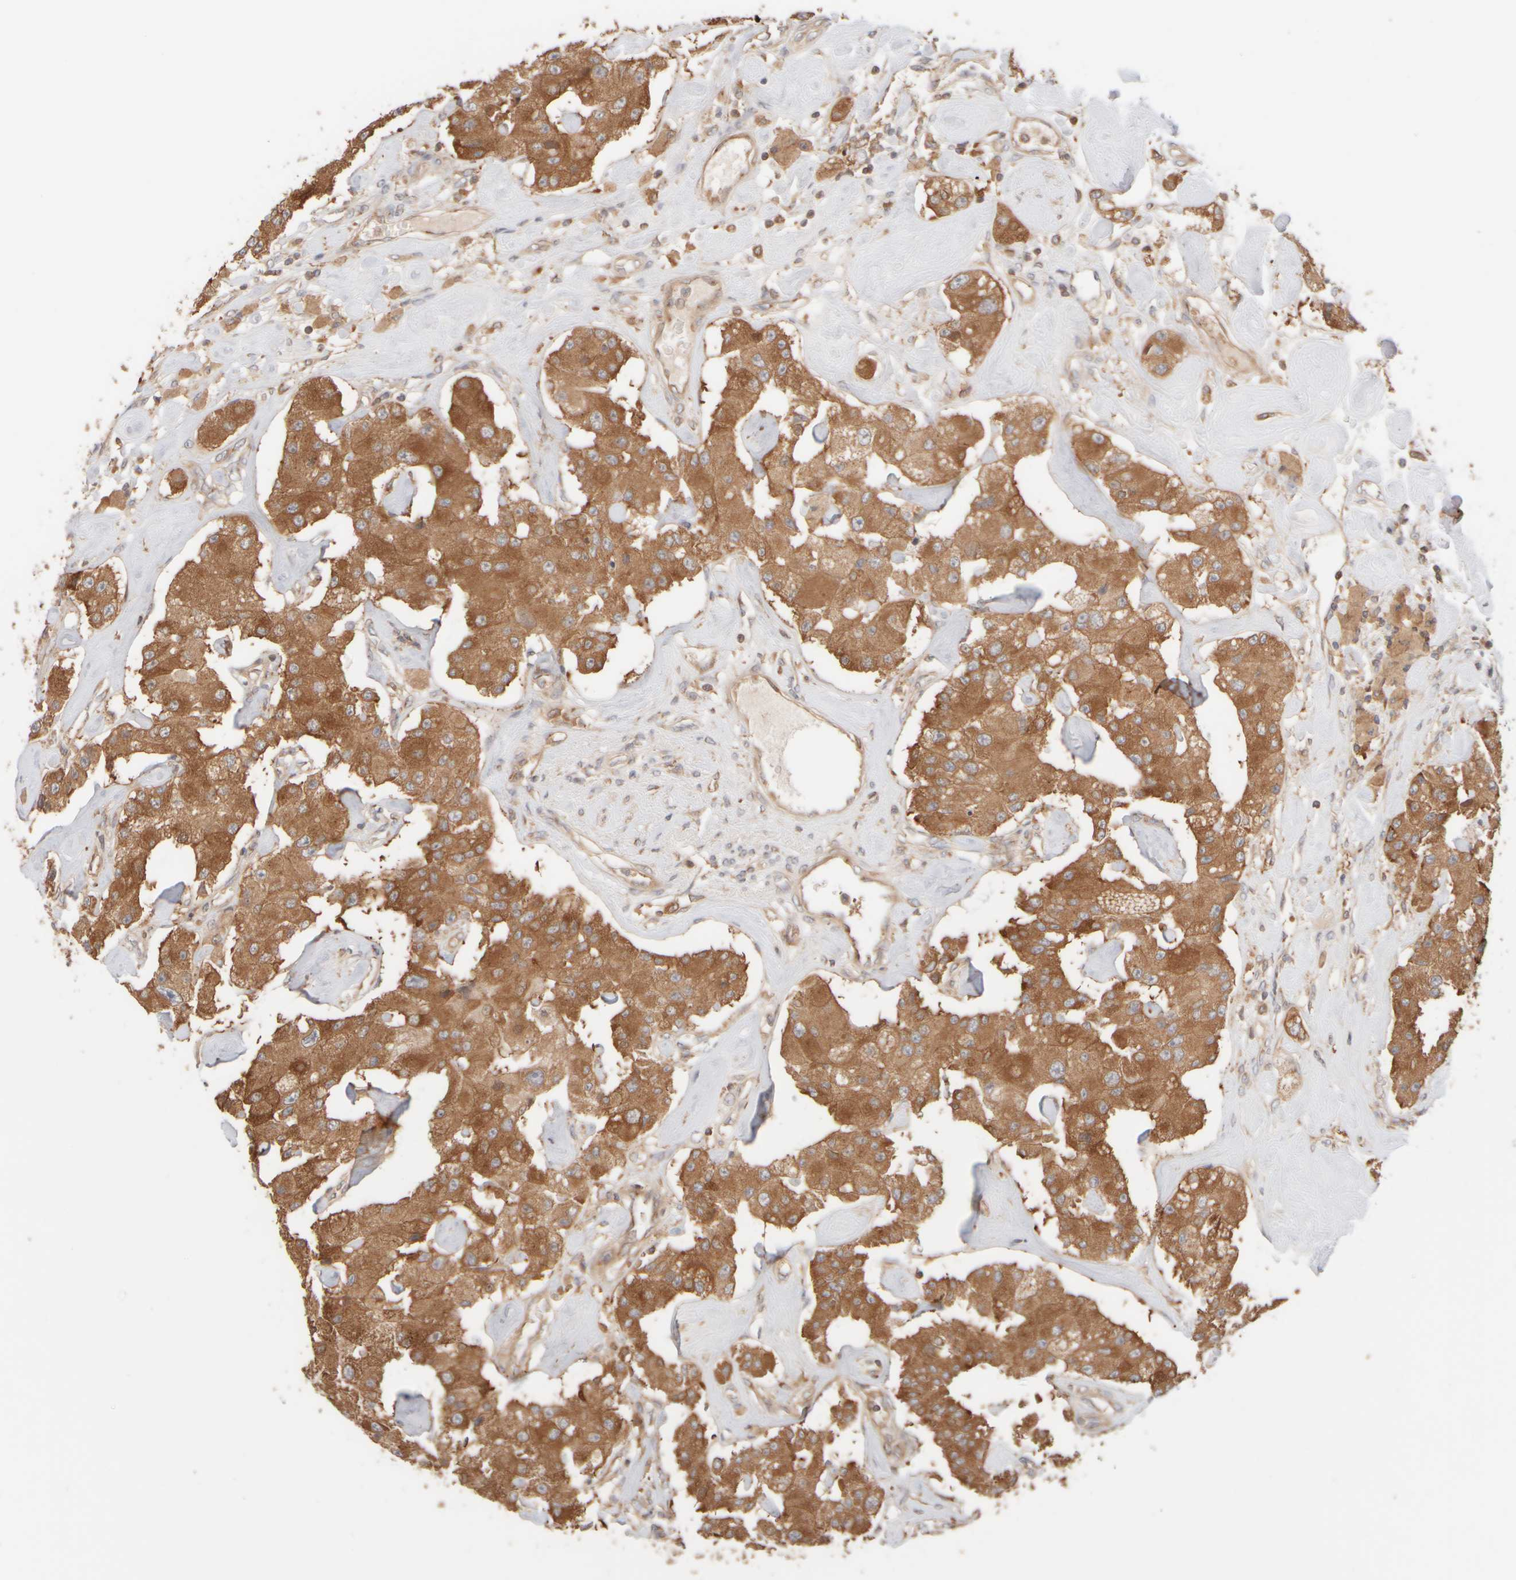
{"staining": {"intensity": "moderate", "quantity": ">75%", "location": "cytoplasmic/membranous"}, "tissue": "carcinoid", "cell_type": "Tumor cells", "image_type": "cancer", "snomed": [{"axis": "morphology", "description": "Carcinoid, malignant, NOS"}, {"axis": "topography", "description": "Pancreas"}], "caption": "This micrograph exhibits immunohistochemistry (IHC) staining of human carcinoid (malignant), with medium moderate cytoplasmic/membranous positivity in approximately >75% of tumor cells.", "gene": "RABEP1", "patient": {"sex": "male", "age": 41}}